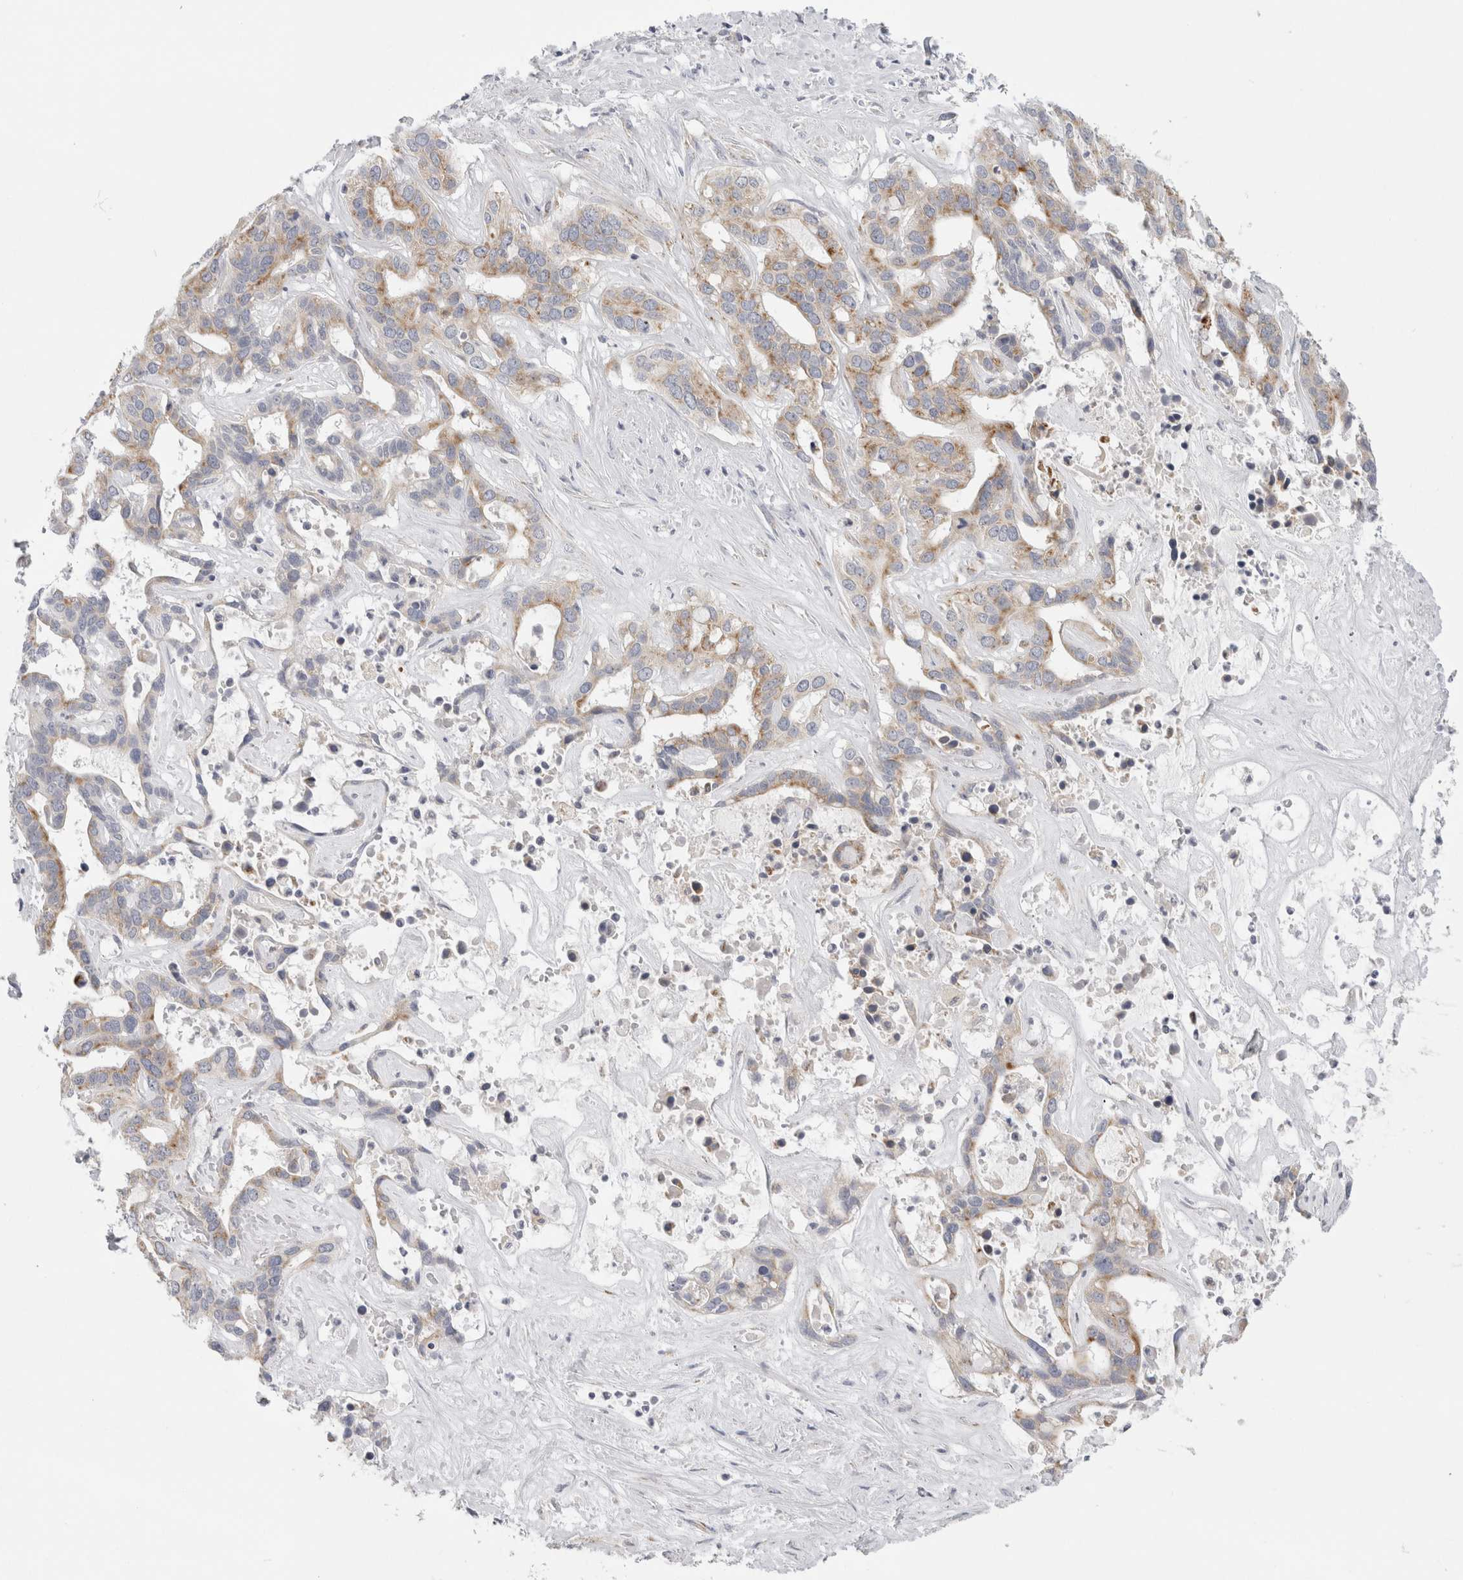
{"staining": {"intensity": "moderate", "quantity": "25%-75%", "location": "cytoplasmic/membranous"}, "tissue": "liver cancer", "cell_type": "Tumor cells", "image_type": "cancer", "snomed": [{"axis": "morphology", "description": "Cholangiocarcinoma"}, {"axis": "topography", "description": "Liver"}], "caption": "Moderate cytoplasmic/membranous protein expression is appreciated in approximately 25%-75% of tumor cells in cholangiocarcinoma (liver).", "gene": "FAHD1", "patient": {"sex": "female", "age": 65}}